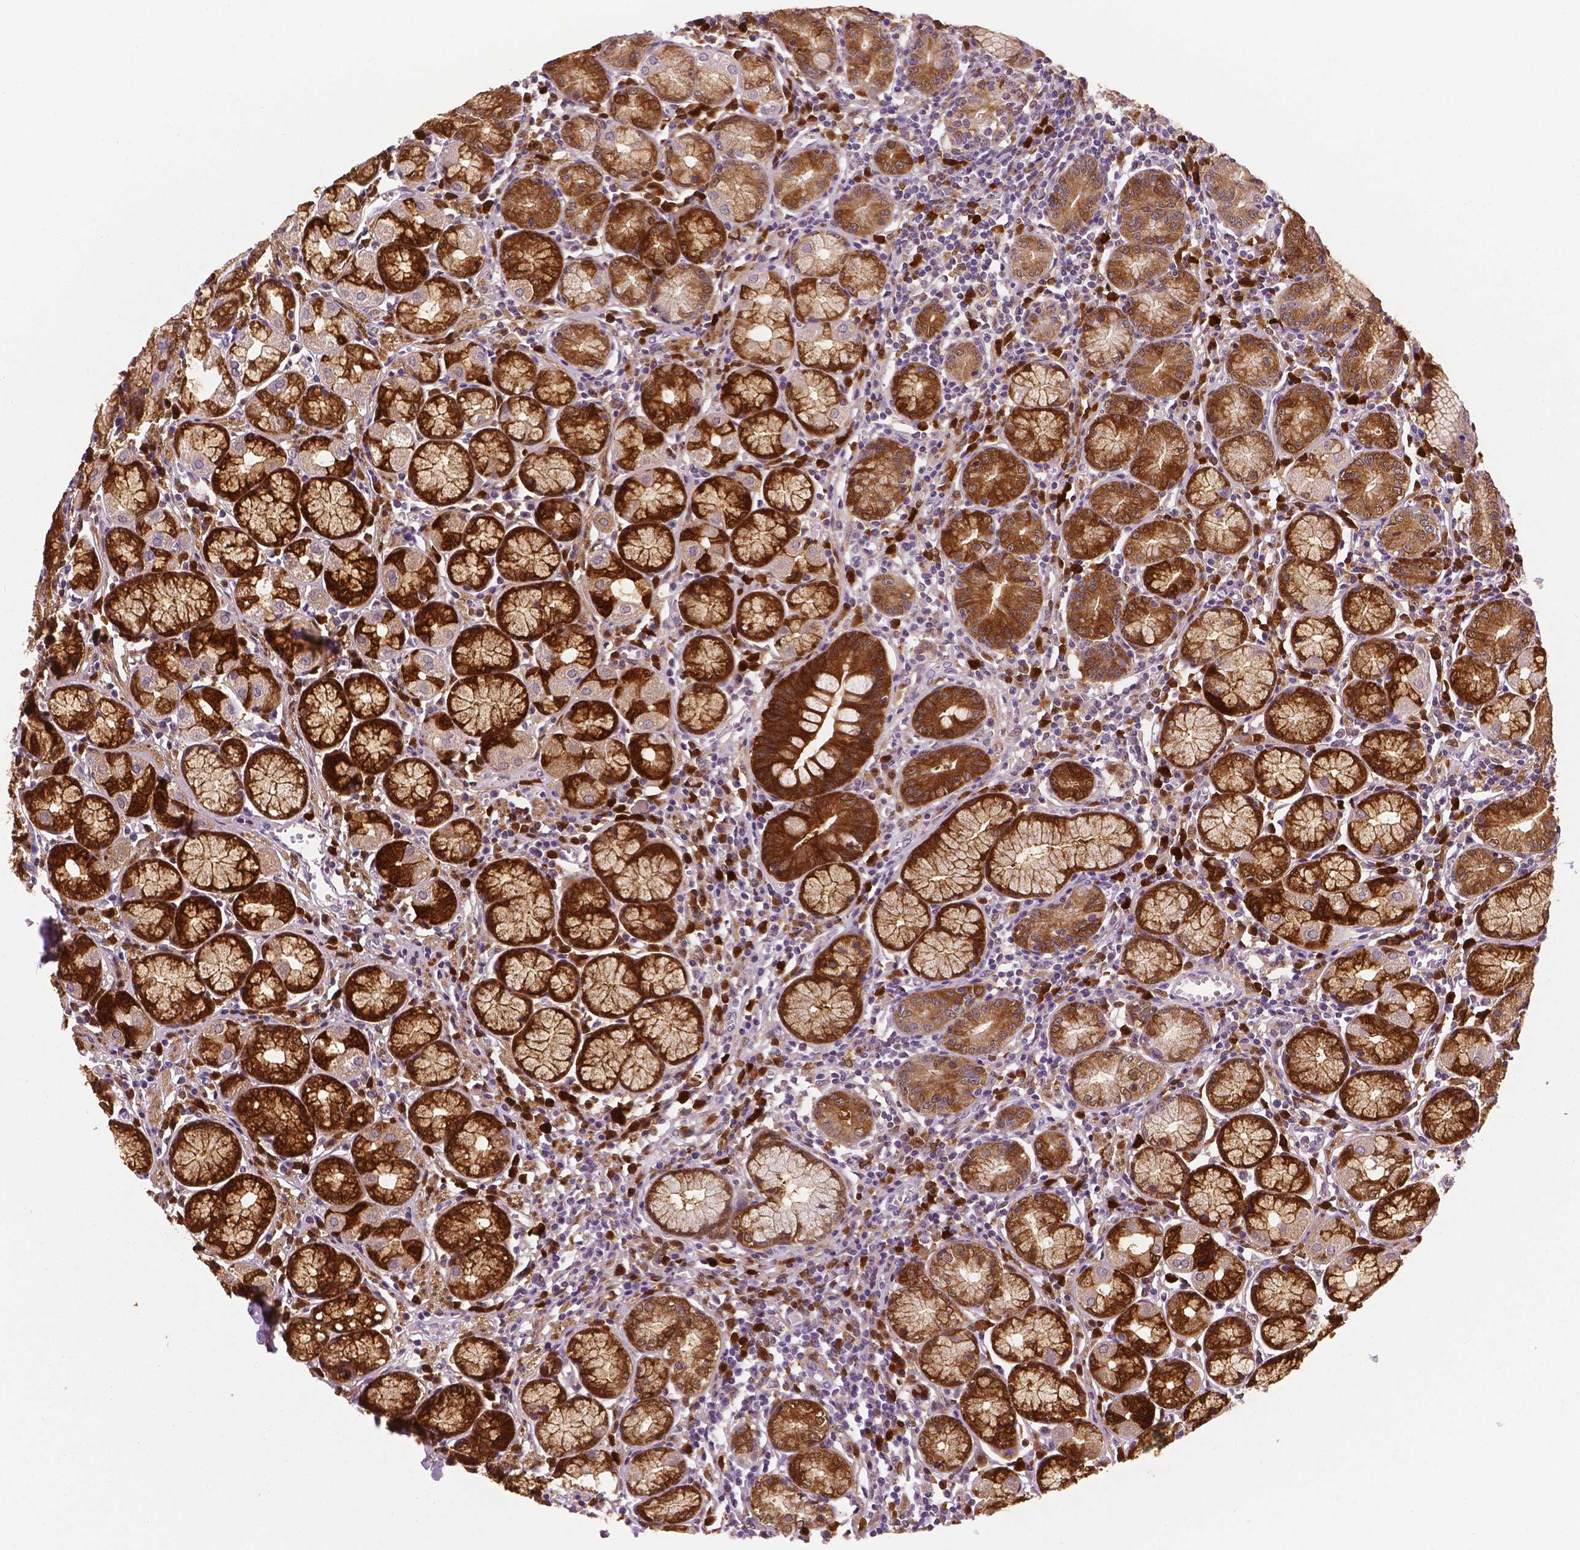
{"staining": {"intensity": "strong", "quantity": ">75%", "location": "cytoplasmic/membranous,nuclear"}, "tissue": "stomach", "cell_type": "Glandular cells", "image_type": "normal", "snomed": [{"axis": "morphology", "description": "Normal tissue, NOS"}, {"axis": "topography", "description": "Stomach"}], "caption": "Immunohistochemical staining of unremarkable human stomach demonstrates high levels of strong cytoplasmic/membranous,nuclear staining in about >75% of glandular cells.", "gene": "PHGDH", "patient": {"sex": "male", "age": 55}}